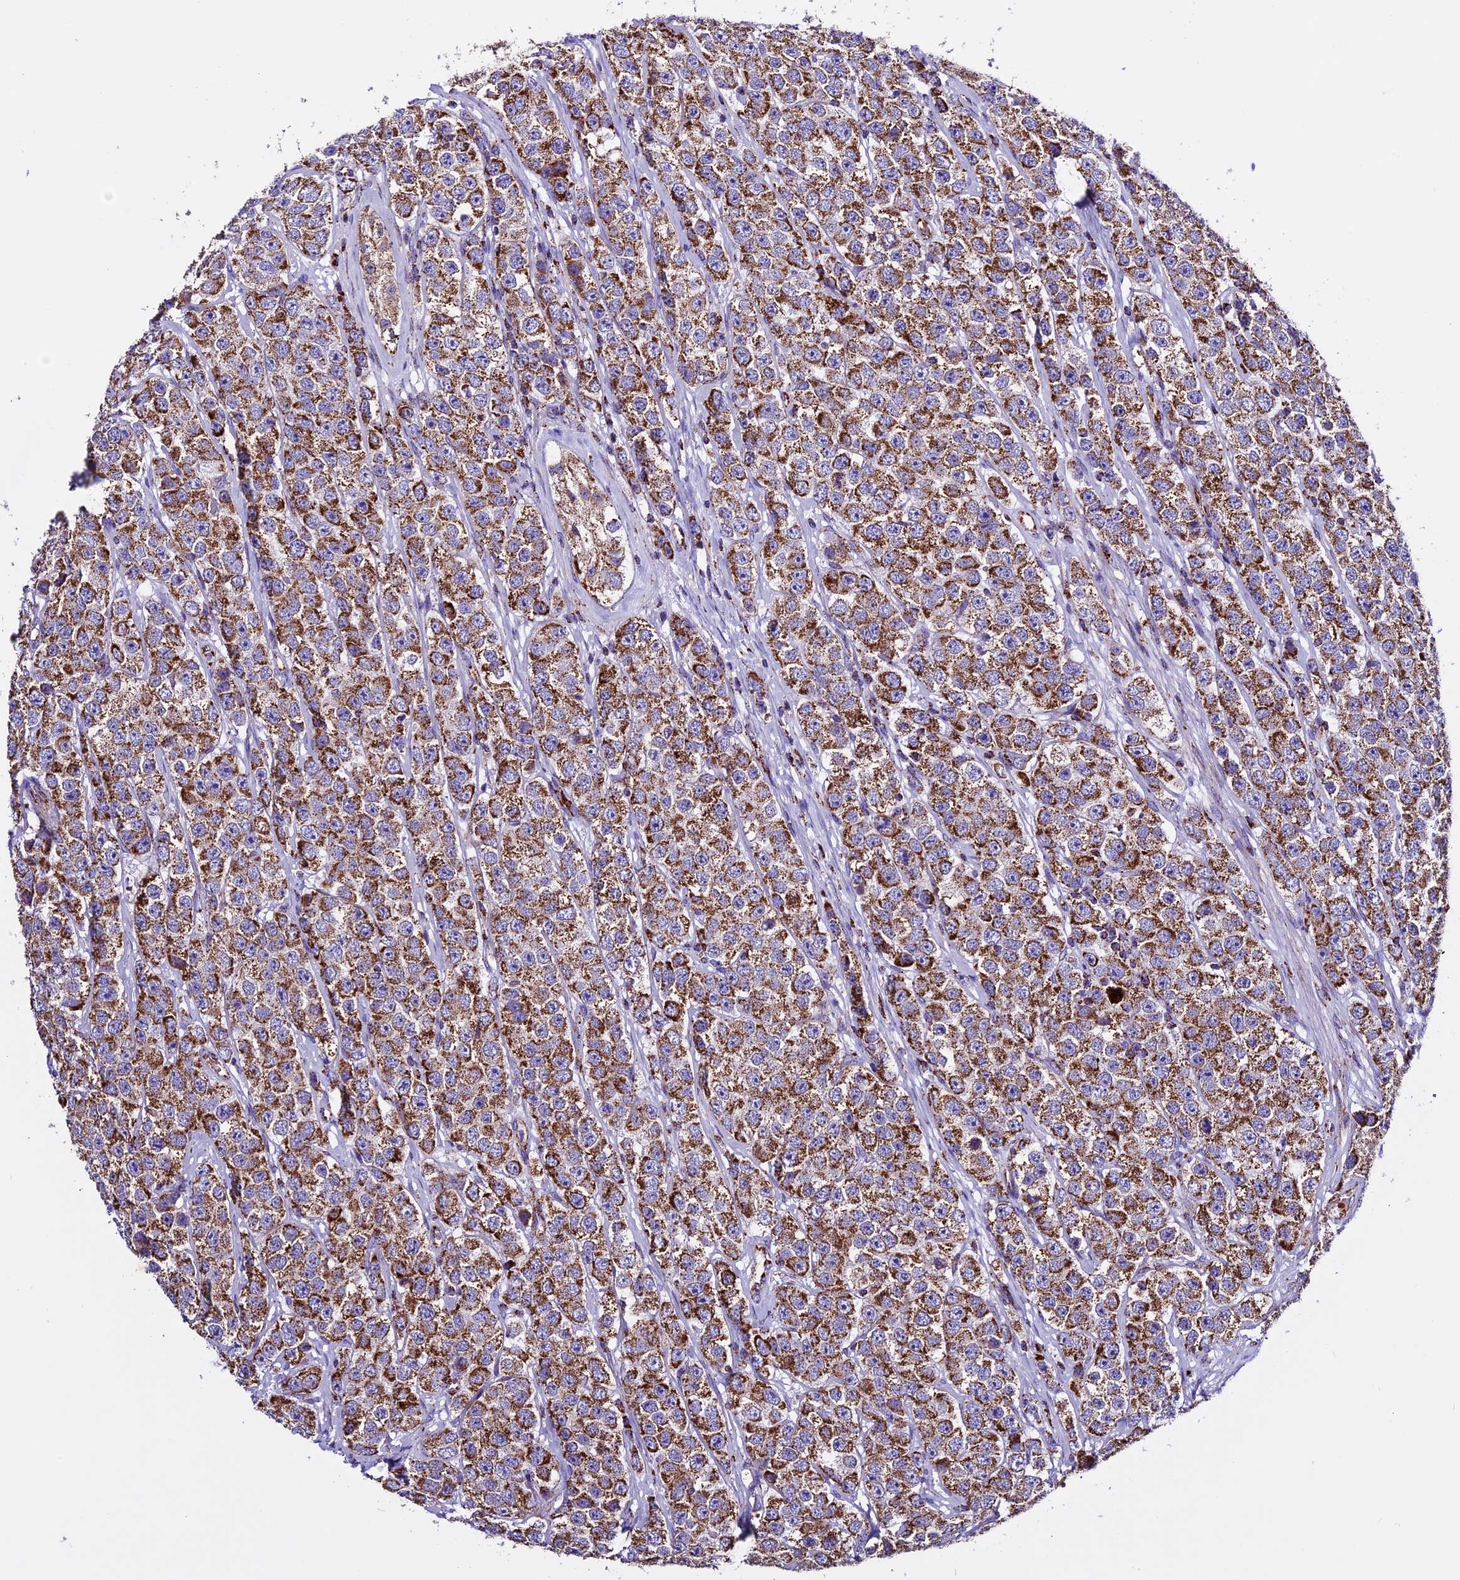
{"staining": {"intensity": "strong", "quantity": ">75%", "location": "cytoplasmic/membranous"}, "tissue": "testis cancer", "cell_type": "Tumor cells", "image_type": "cancer", "snomed": [{"axis": "morphology", "description": "Seminoma, NOS"}, {"axis": "topography", "description": "Testis"}], "caption": "High-magnification brightfield microscopy of testis seminoma stained with DAB (brown) and counterstained with hematoxylin (blue). tumor cells exhibit strong cytoplasmic/membranous positivity is present in approximately>75% of cells. The staining is performed using DAB brown chromogen to label protein expression. The nuclei are counter-stained blue using hematoxylin.", "gene": "CX3CL1", "patient": {"sex": "male", "age": 28}}